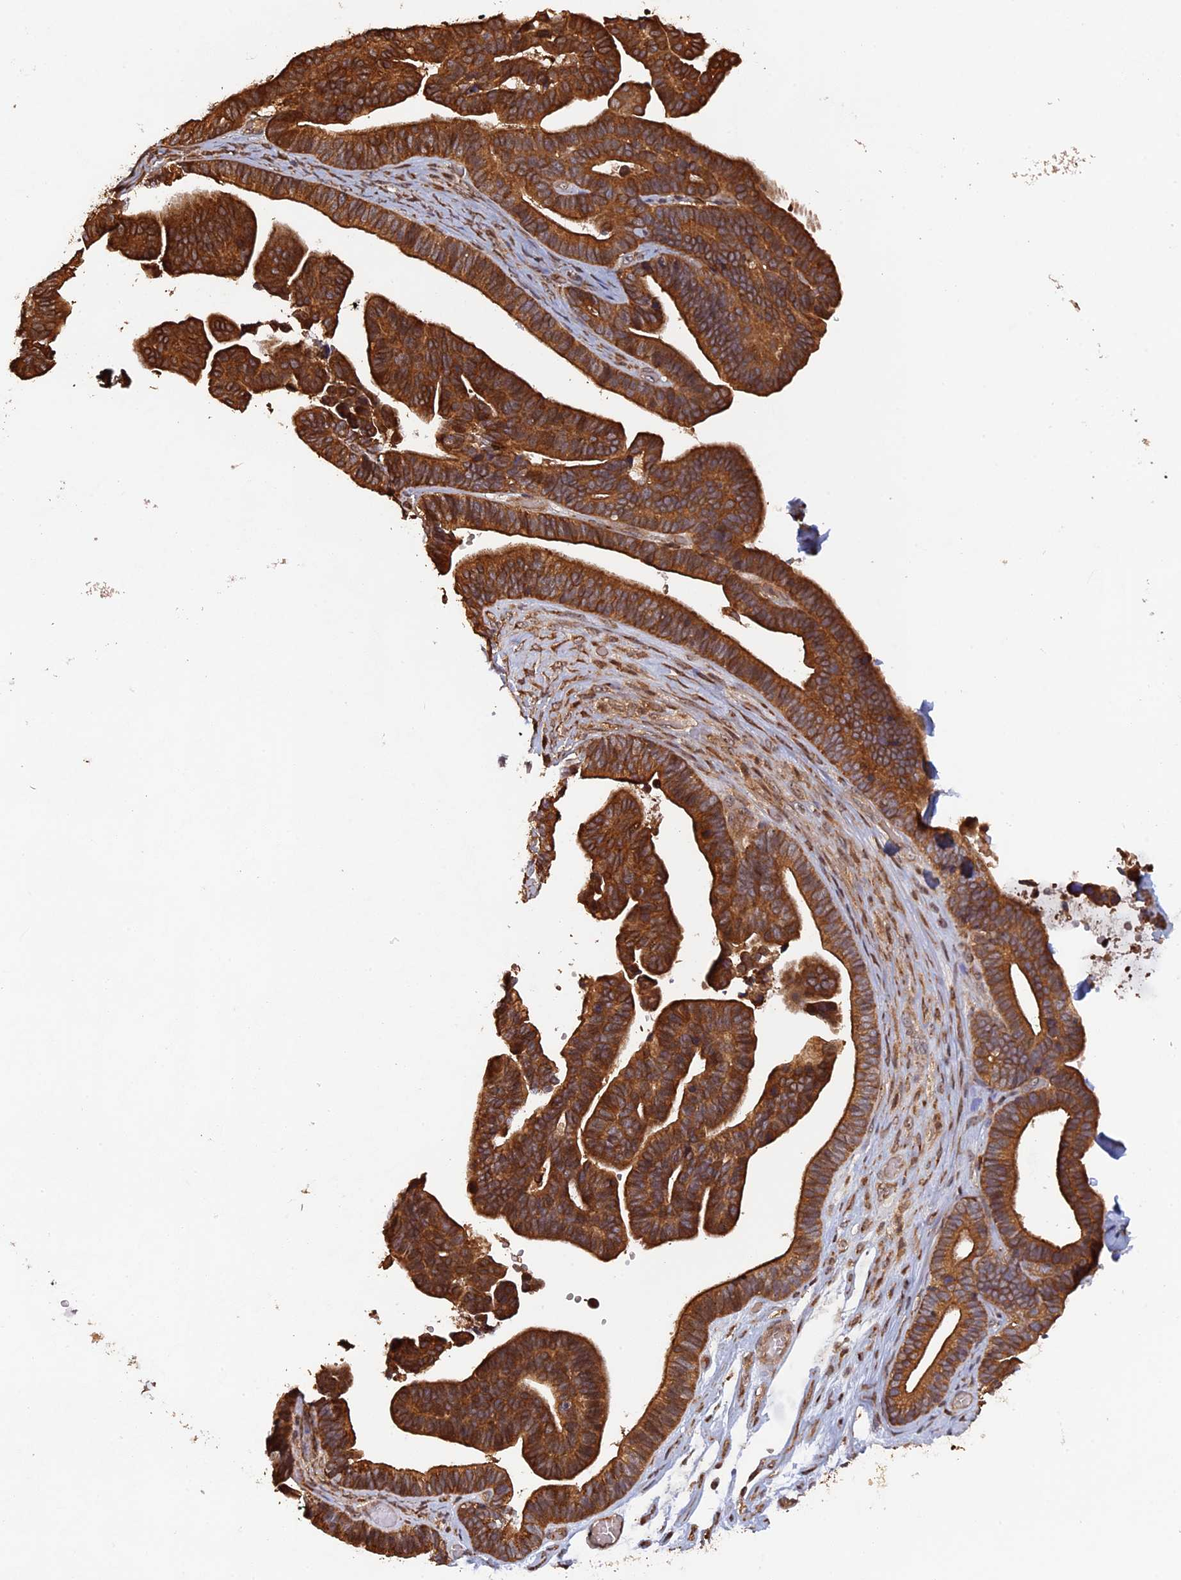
{"staining": {"intensity": "strong", "quantity": ">75%", "location": "cytoplasmic/membranous"}, "tissue": "ovarian cancer", "cell_type": "Tumor cells", "image_type": "cancer", "snomed": [{"axis": "morphology", "description": "Cystadenocarcinoma, serous, NOS"}, {"axis": "topography", "description": "Ovary"}], "caption": "Serous cystadenocarcinoma (ovarian) stained with a brown dye exhibits strong cytoplasmic/membranous positive staining in about >75% of tumor cells.", "gene": "VPS37C", "patient": {"sex": "female", "age": 56}}